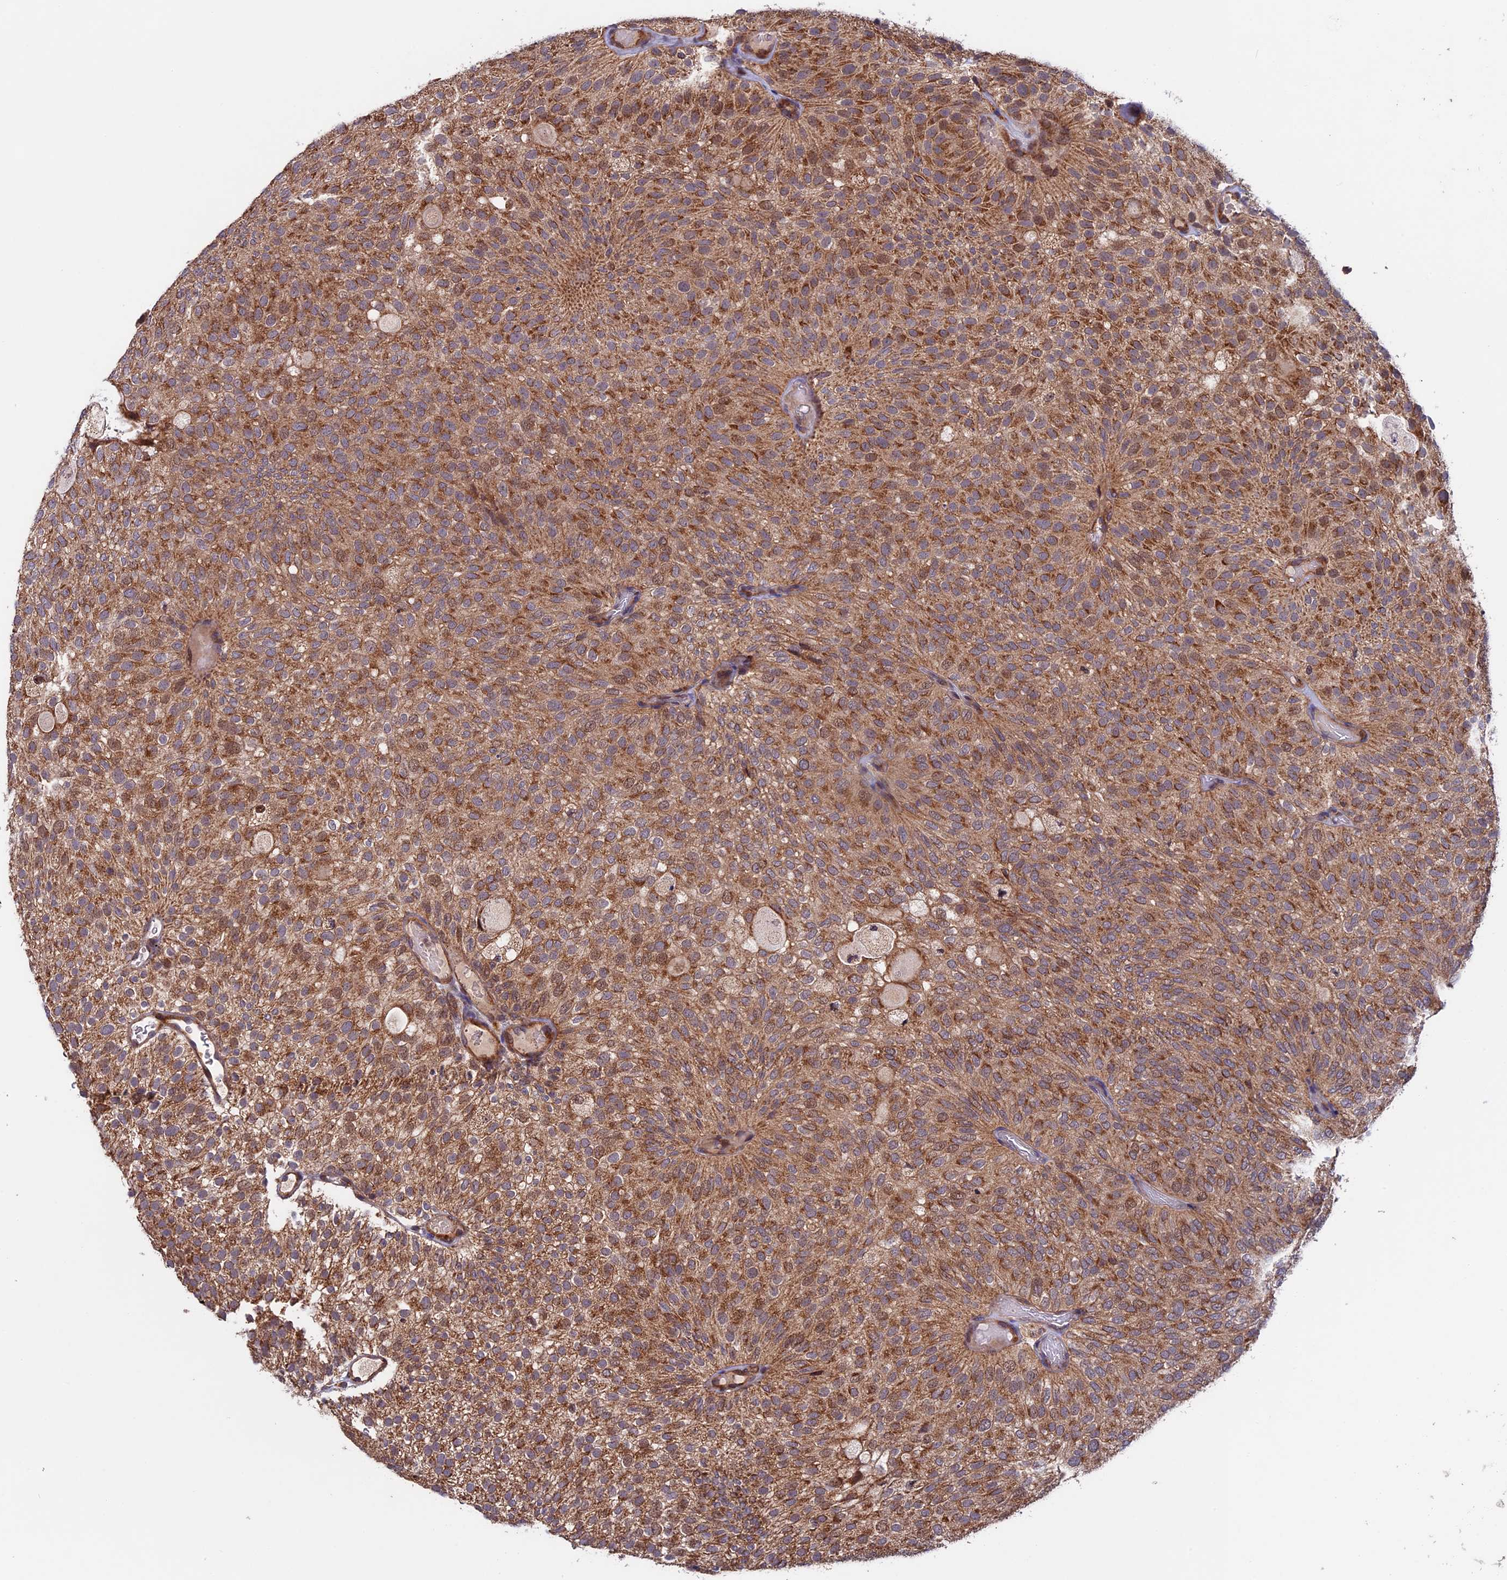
{"staining": {"intensity": "moderate", "quantity": ">75%", "location": "cytoplasmic/membranous"}, "tissue": "urothelial cancer", "cell_type": "Tumor cells", "image_type": "cancer", "snomed": [{"axis": "morphology", "description": "Urothelial carcinoma, Low grade"}, {"axis": "topography", "description": "Urinary bladder"}], "caption": "Urothelial carcinoma (low-grade) stained with immunohistochemistry reveals moderate cytoplasmic/membranous staining in approximately >75% of tumor cells. The protein is stained brown, and the nuclei are stained in blue (DAB IHC with brightfield microscopy, high magnification).", "gene": "RNF17", "patient": {"sex": "male", "age": 78}}